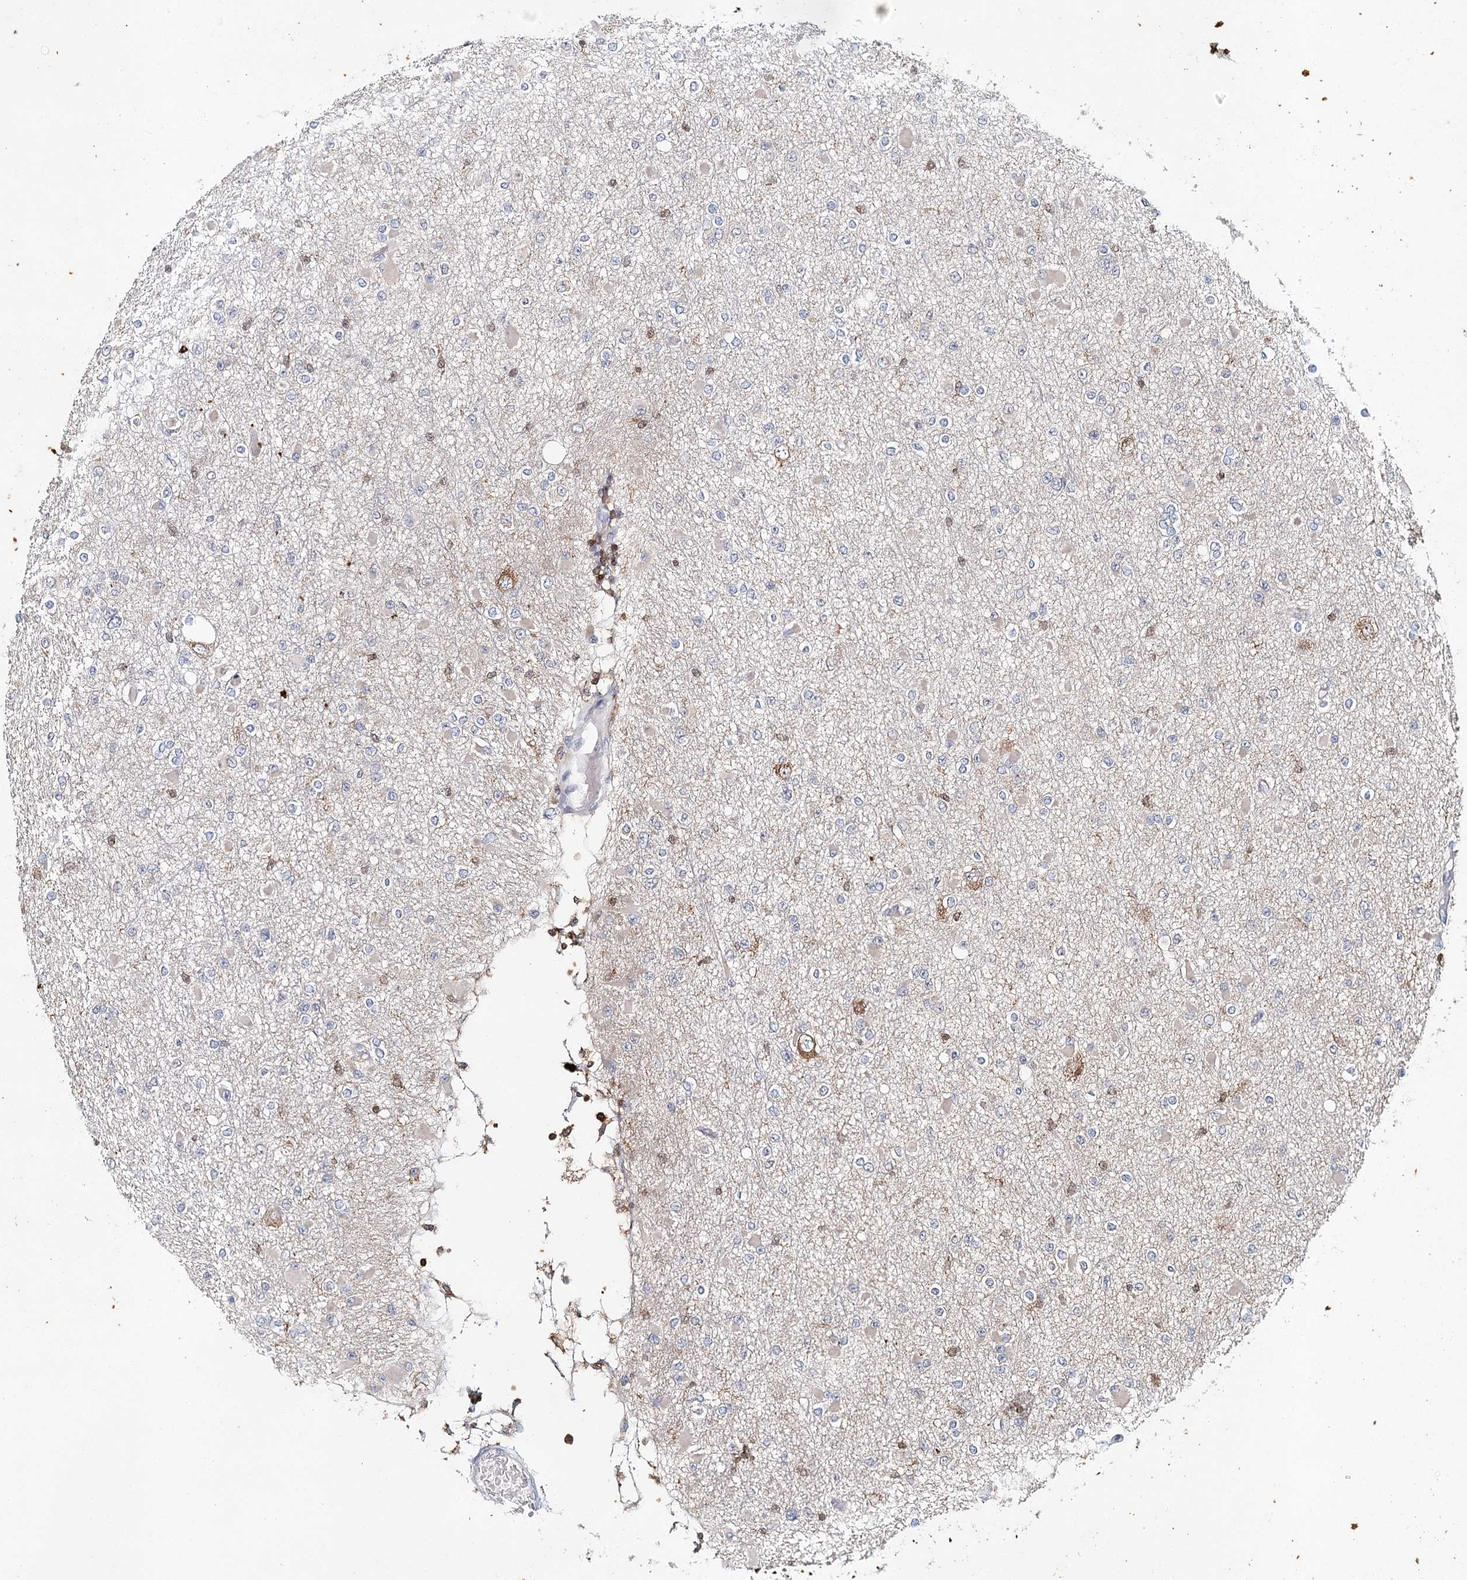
{"staining": {"intensity": "negative", "quantity": "none", "location": "none"}, "tissue": "glioma", "cell_type": "Tumor cells", "image_type": "cancer", "snomed": [{"axis": "morphology", "description": "Glioma, malignant, Low grade"}, {"axis": "topography", "description": "Brain"}], "caption": "Histopathology image shows no protein expression in tumor cells of glioma tissue. (DAB (3,3'-diaminobenzidine) immunohistochemistry, high magnification).", "gene": "SLC41A2", "patient": {"sex": "female", "age": 22}}